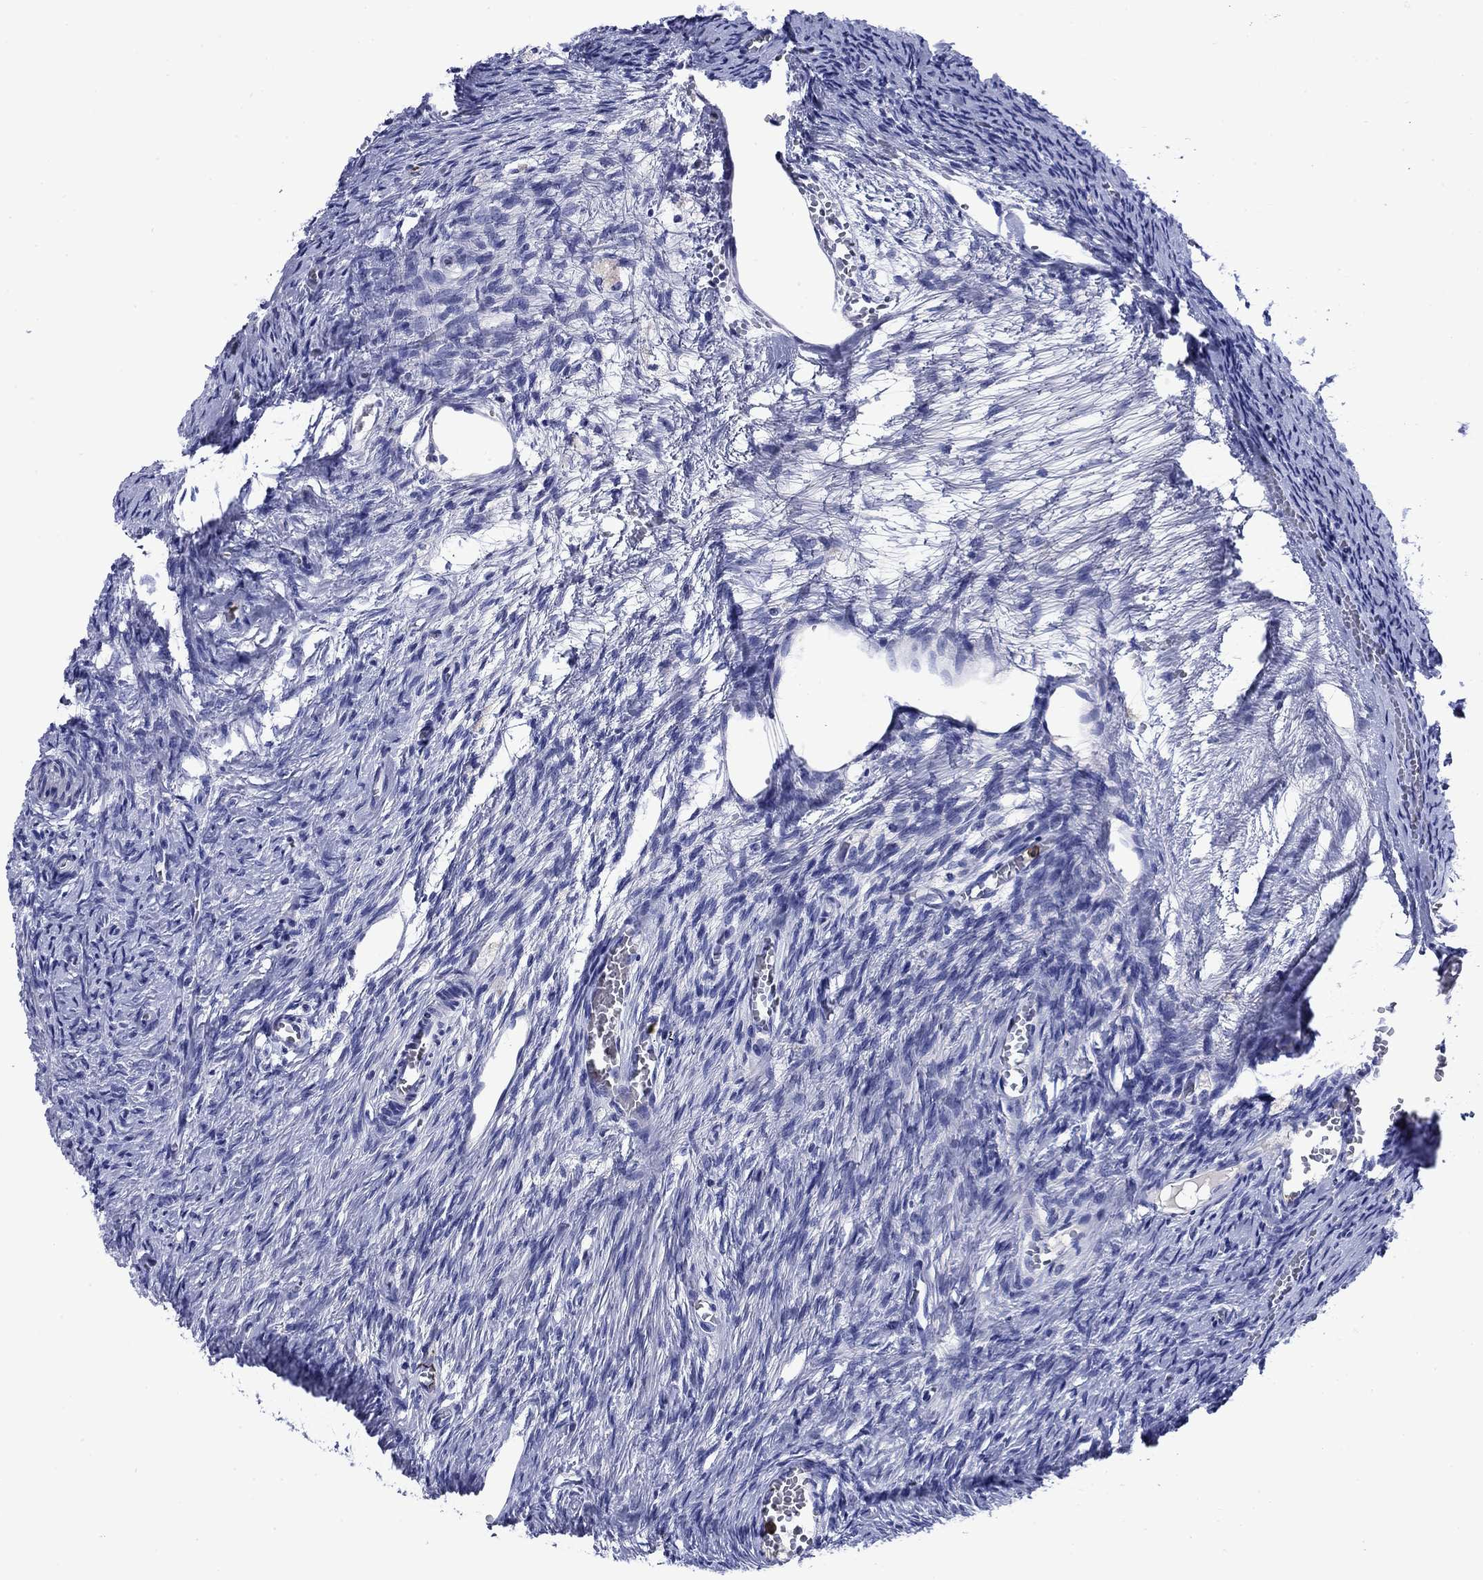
{"staining": {"intensity": "negative", "quantity": "none", "location": "none"}, "tissue": "ovary", "cell_type": "Ovarian stroma cells", "image_type": "normal", "snomed": [{"axis": "morphology", "description": "Normal tissue, NOS"}, {"axis": "topography", "description": "Ovary"}], "caption": "High power microscopy photomicrograph of an IHC micrograph of normal ovary, revealing no significant staining in ovarian stroma cells.", "gene": "TFR2", "patient": {"sex": "female", "age": 39}}